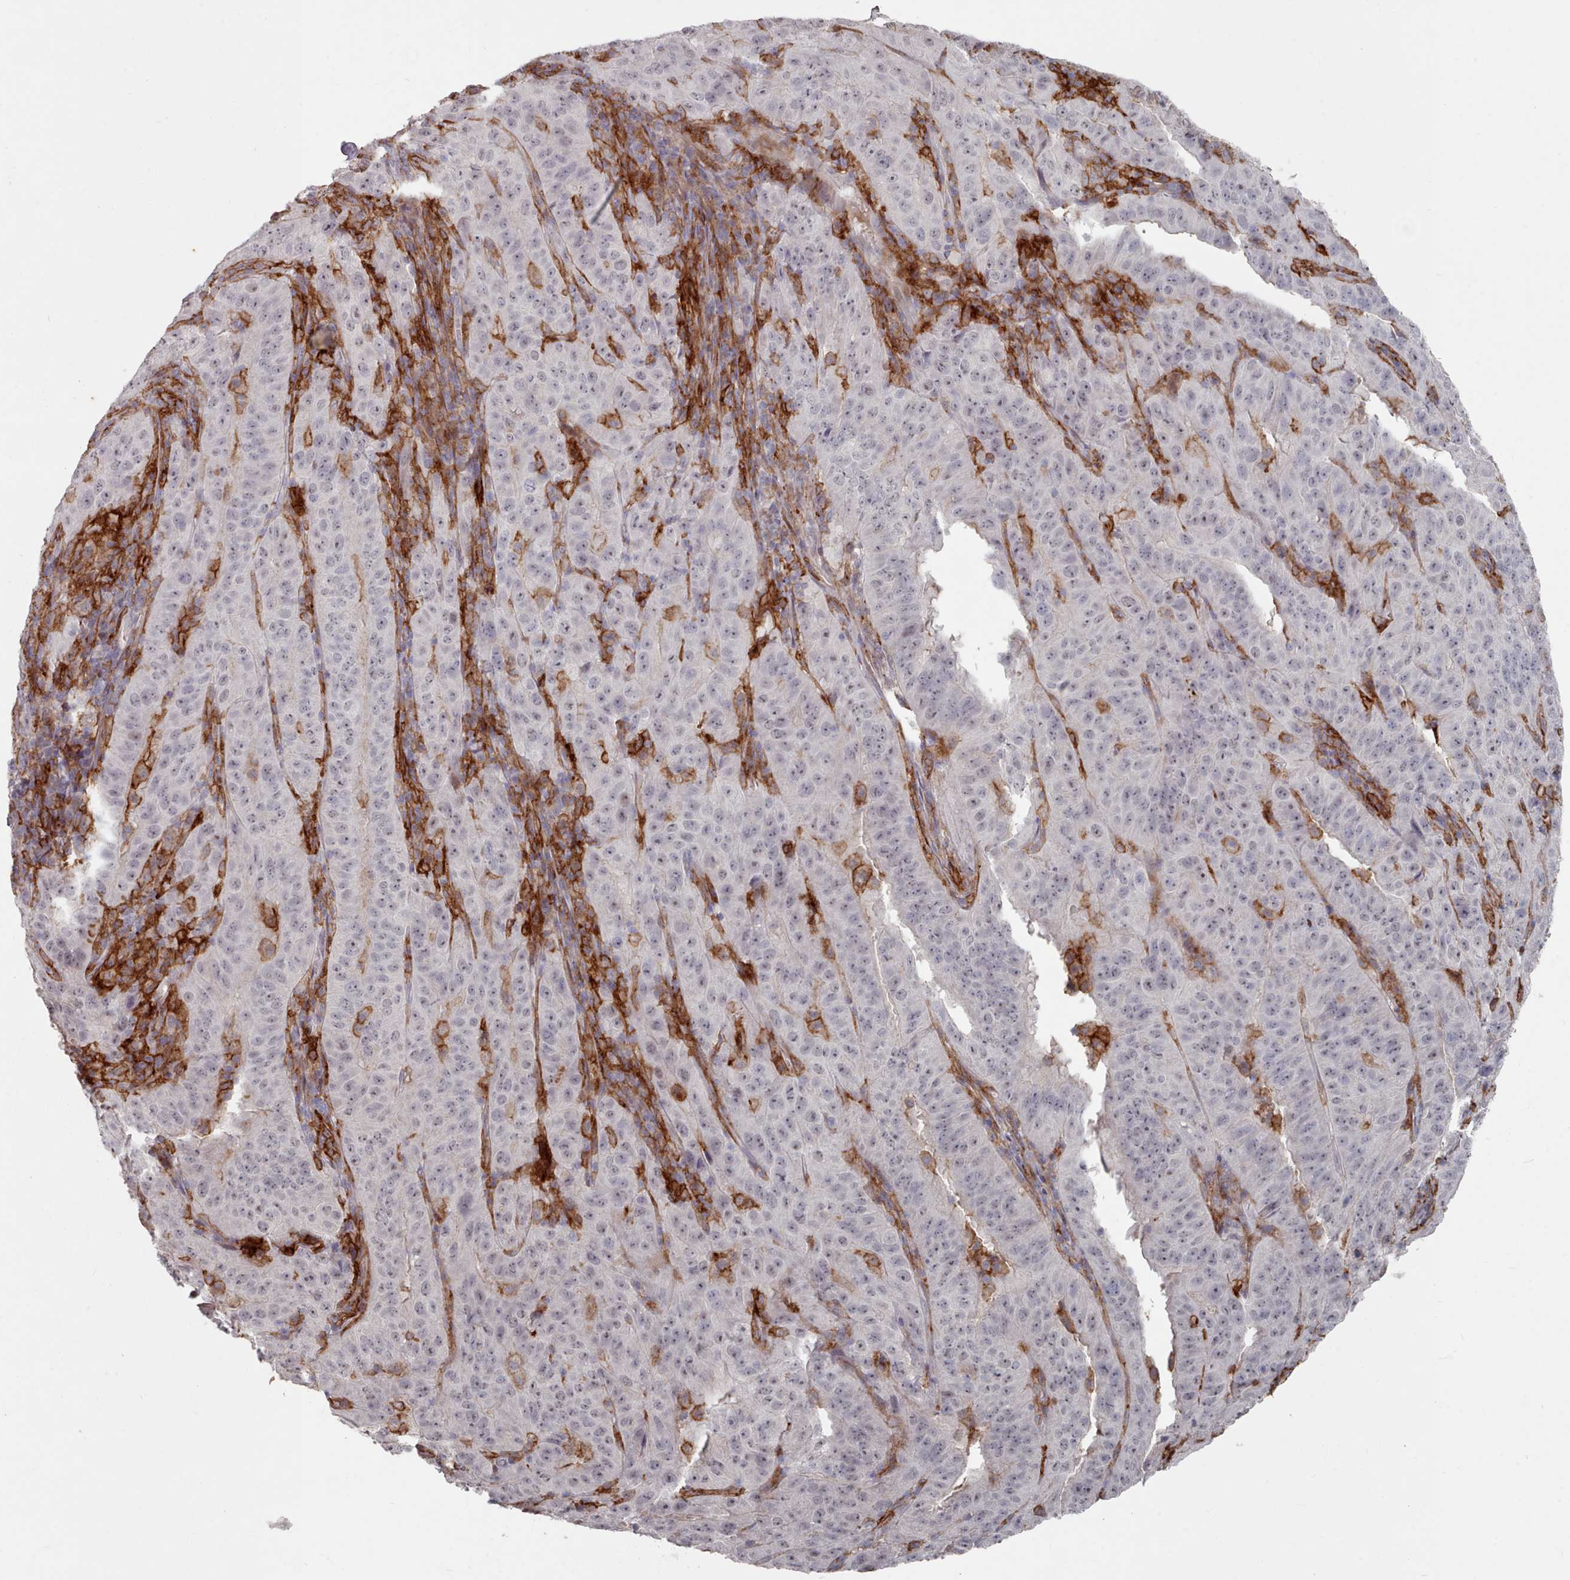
{"staining": {"intensity": "negative", "quantity": "none", "location": "none"}, "tissue": "pancreatic cancer", "cell_type": "Tumor cells", "image_type": "cancer", "snomed": [{"axis": "morphology", "description": "Adenocarcinoma, NOS"}, {"axis": "topography", "description": "Pancreas"}], "caption": "DAB immunohistochemical staining of pancreatic cancer (adenocarcinoma) reveals no significant positivity in tumor cells.", "gene": "COL8A2", "patient": {"sex": "male", "age": 63}}